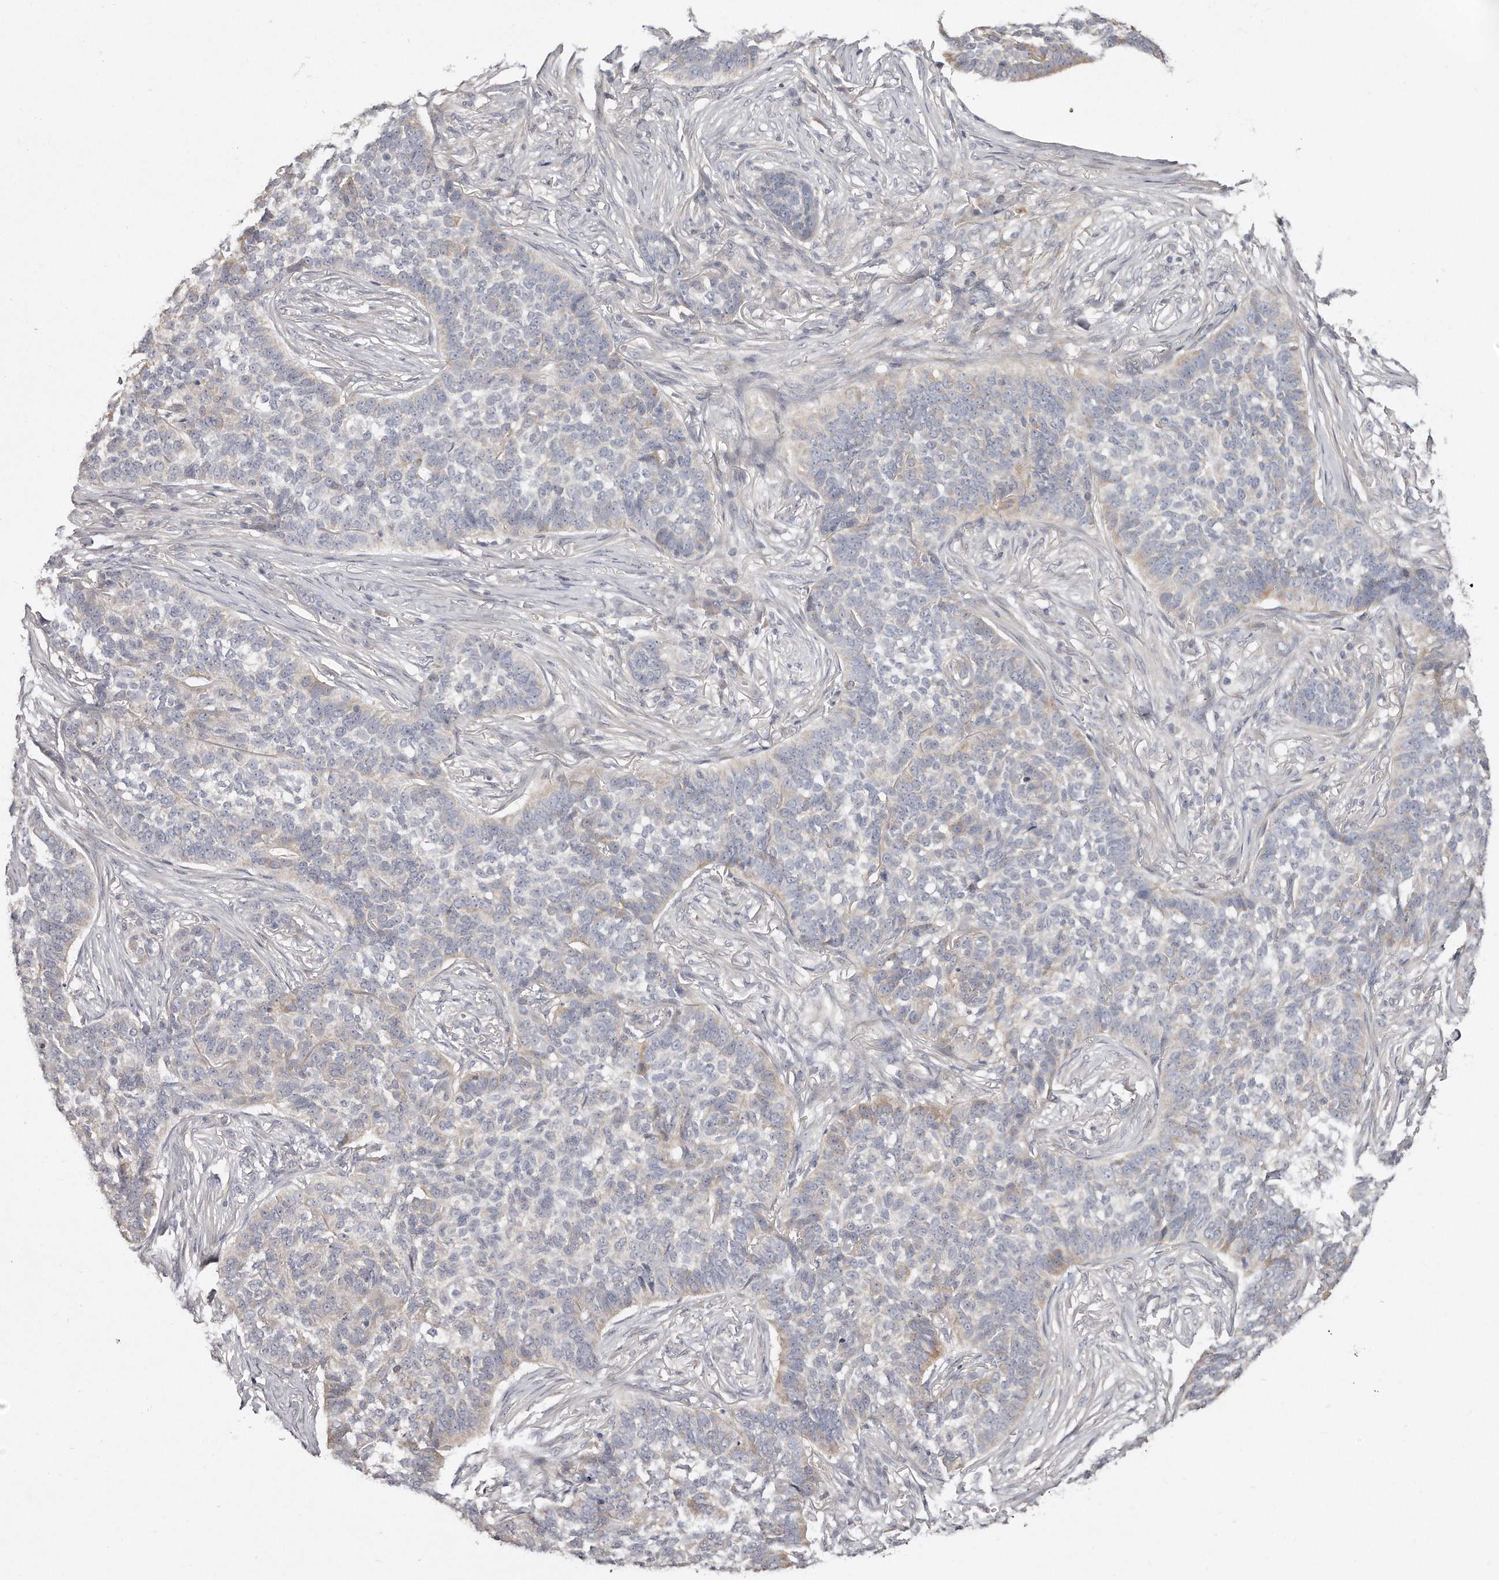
{"staining": {"intensity": "weak", "quantity": "<25%", "location": "cytoplasmic/membranous"}, "tissue": "skin cancer", "cell_type": "Tumor cells", "image_type": "cancer", "snomed": [{"axis": "morphology", "description": "Basal cell carcinoma"}, {"axis": "topography", "description": "Skin"}], "caption": "Skin cancer (basal cell carcinoma) was stained to show a protein in brown. There is no significant positivity in tumor cells.", "gene": "TTLL4", "patient": {"sex": "male", "age": 85}}